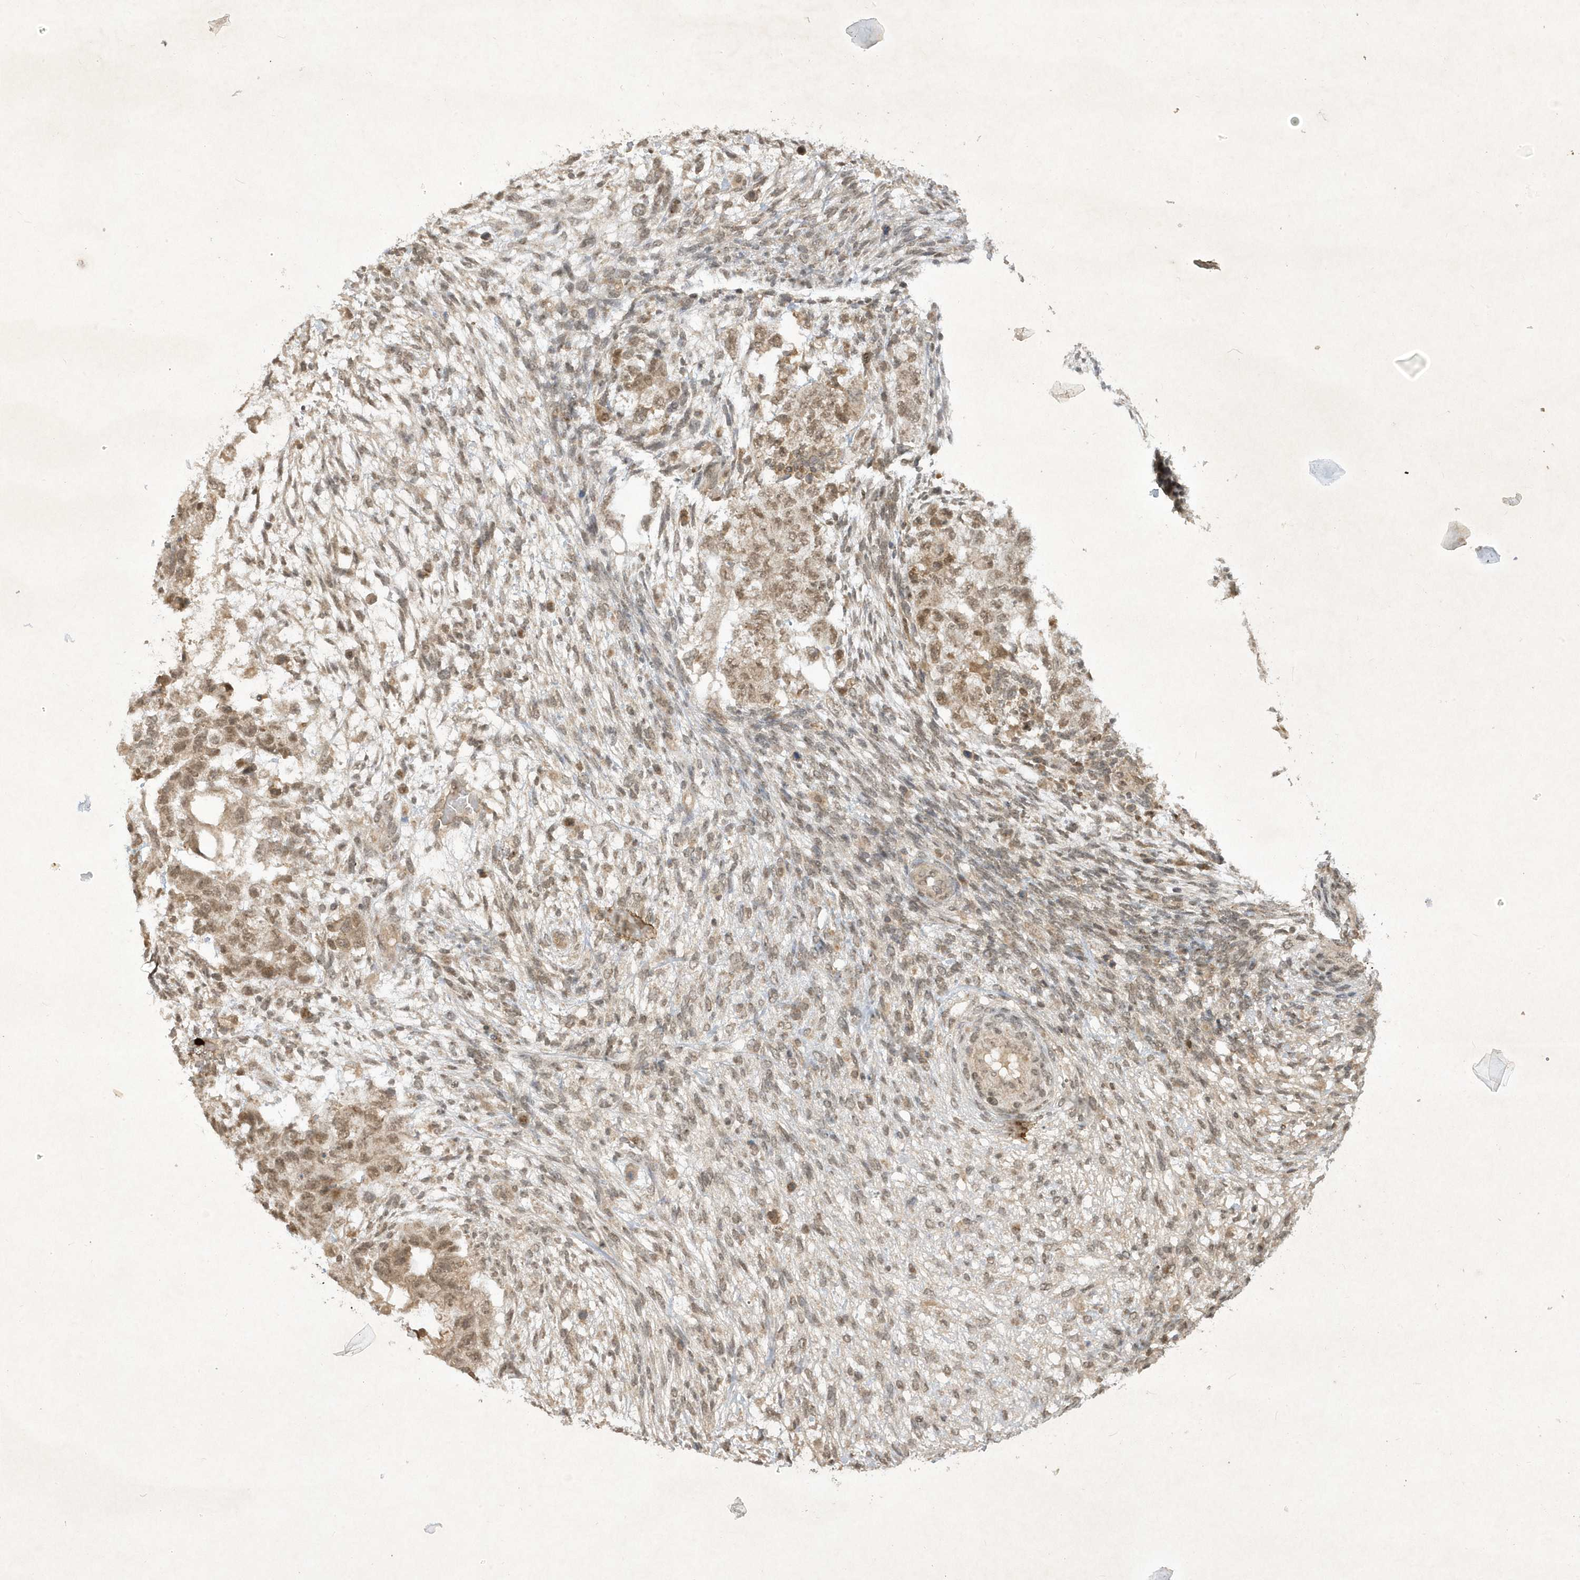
{"staining": {"intensity": "weak", "quantity": ">75%", "location": "nuclear"}, "tissue": "testis cancer", "cell_type": "Tumor cells", "image_type": "cancer", "snomed": [{"axis": "morphology", "description": "Normal tissue, NOS"}, {"axis": "morphology", "description": "Carcinoma, Embryonal, NOS"}, {"axis": "topography", "description": "Testis"}], "caption": "About >75% of tumor cells in human testis embryonal carcinoma display weak nuclear protein expression as visualized by brown immunohistochemical staining.", "gene": "ZNF213", "patient": {"sex": "male", "age": 36}}